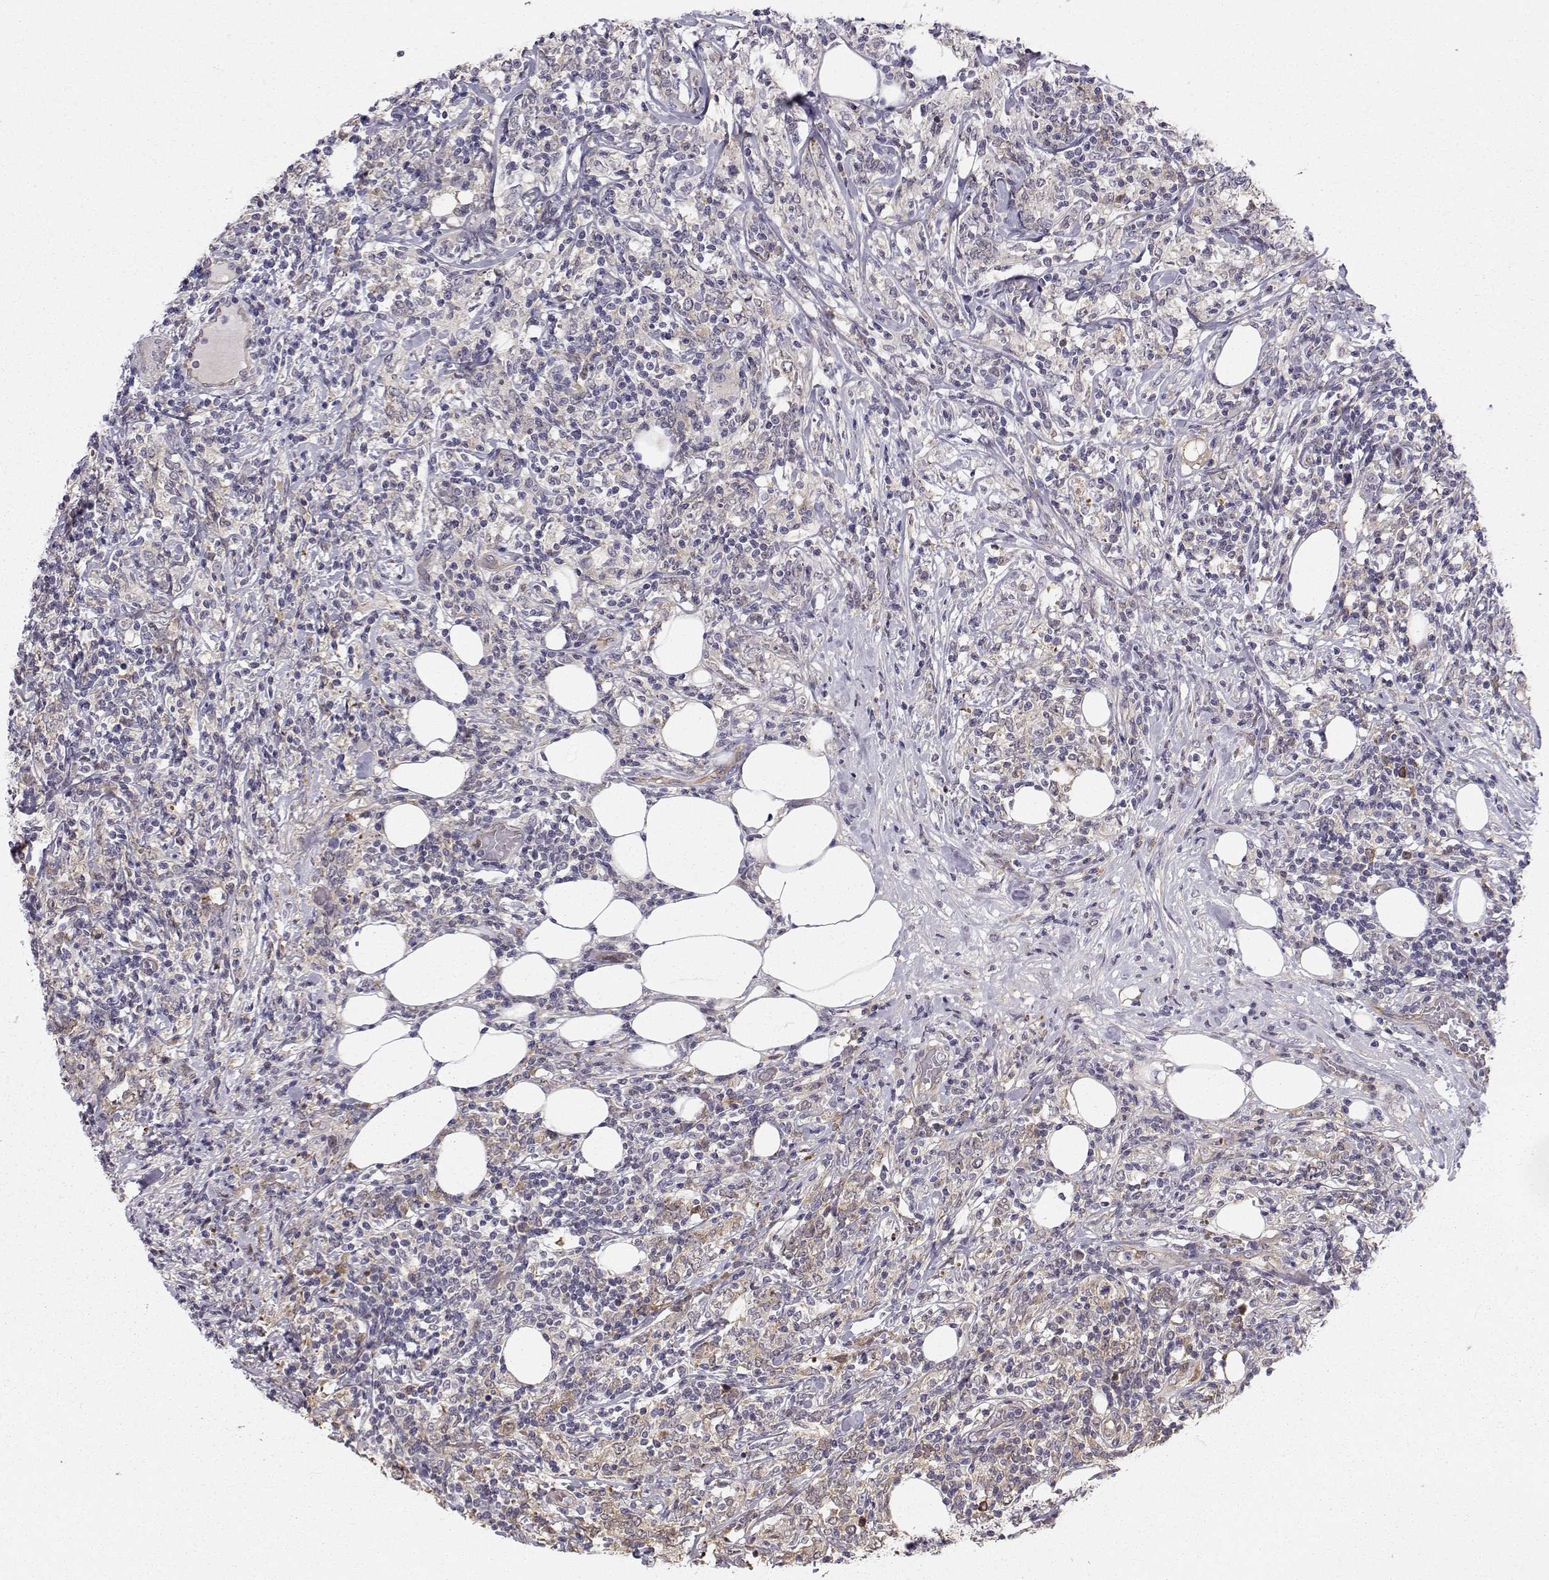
{"staining": {"intensity": "negative", "quantity": "none", "location": "none"}, "tissue": "lymphoma", "cell_type": "Tumor cells", "image_type": "cancer", "snomed": [{"axis": "morphology", "description": "Malignant lymphoma, non-Hodgkin's type, High grade"}, {"axis": "topography", "description": "Lymph node"}], "caption": "This is a image of immunohistochemistry staining of lymphoma, which shows no positivity in tumor cells.", "gene": "HSP90AB1", "patient": {"sex": "female", "age": 84}}